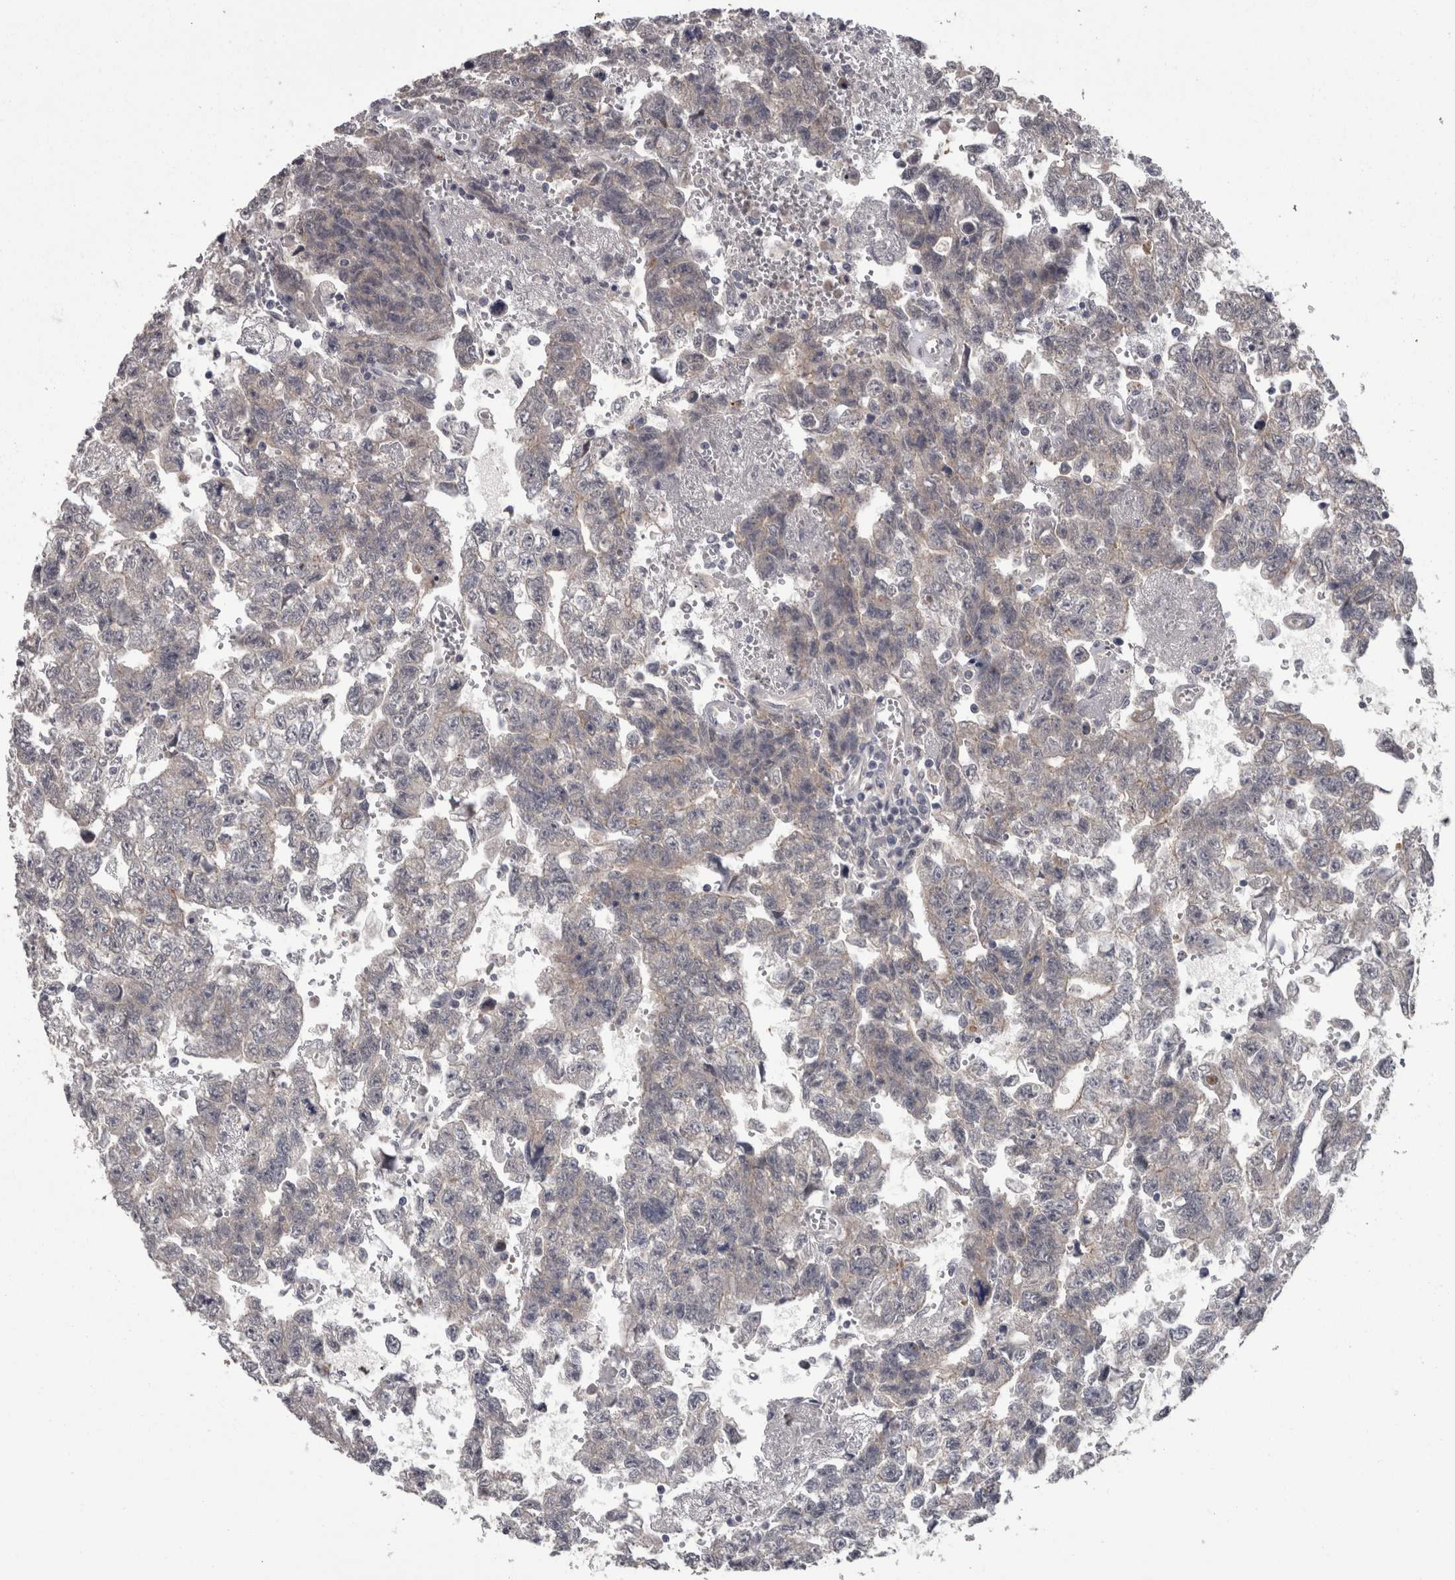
{"staining": {"intensity": "negative", "quantity": "none", "location": "none"}, "tissue": "testis cancer", "cell_type": "Tumor cells", "image_type": "cancer", "snomed": [{"axis": "morphology", "description": "Seminoma, NOS"}, {"axis": "morphology", "description": "Carcinoma, Embryonal, NOS"}, {"axis": "topography", "description": "Testis"}], "caption": "This is an immunohistochemistry (IHC) photomicrograph of human testis cancer (embryonal carcinoma). There is no positivity in tumor cells.", "gene": "PON3", "patient": {"sex": "male", "age": 38}}